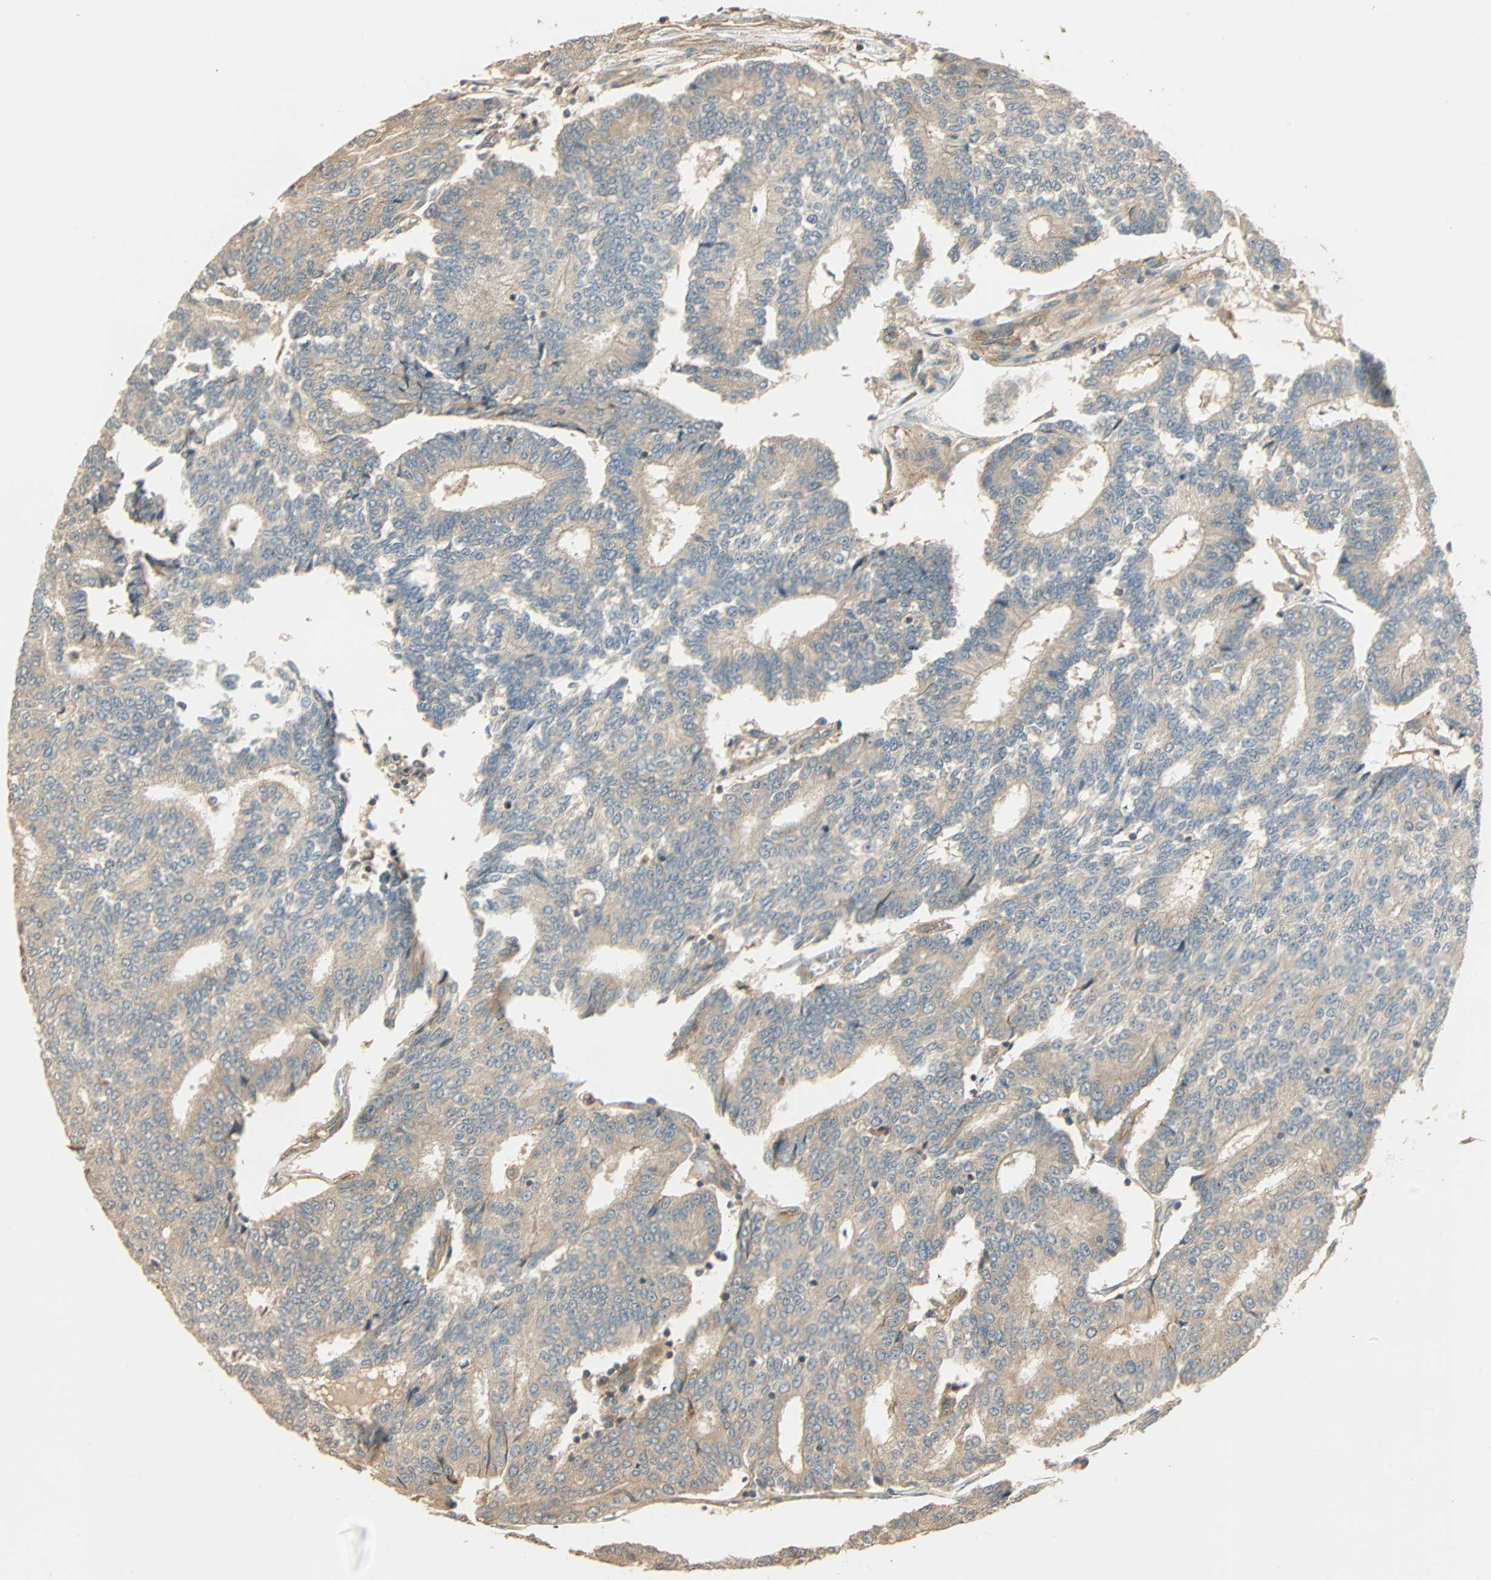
{"staining": {"intensity": "weak", "quantity": ">75%", "location": "cytoplasmic/membranous"}, "tissue": "prostate cancer", "cell_type": "Tumor cells", "image_type": "cancer", "snomed": [{"axis": "morphology", "description": "Adenocarcinoma, High grade"}, {"axis": "topography", "description": "Prostate"}], "caption": "Prostate high-grade adenocarcinoma tissue reveals weak cytoplasmic/membranous positivity in approximately >75% of tumor cells, visualized by immunohistochemistry.", "gene": "GALK1", "patient": {"sex": "male", "age": 55}}